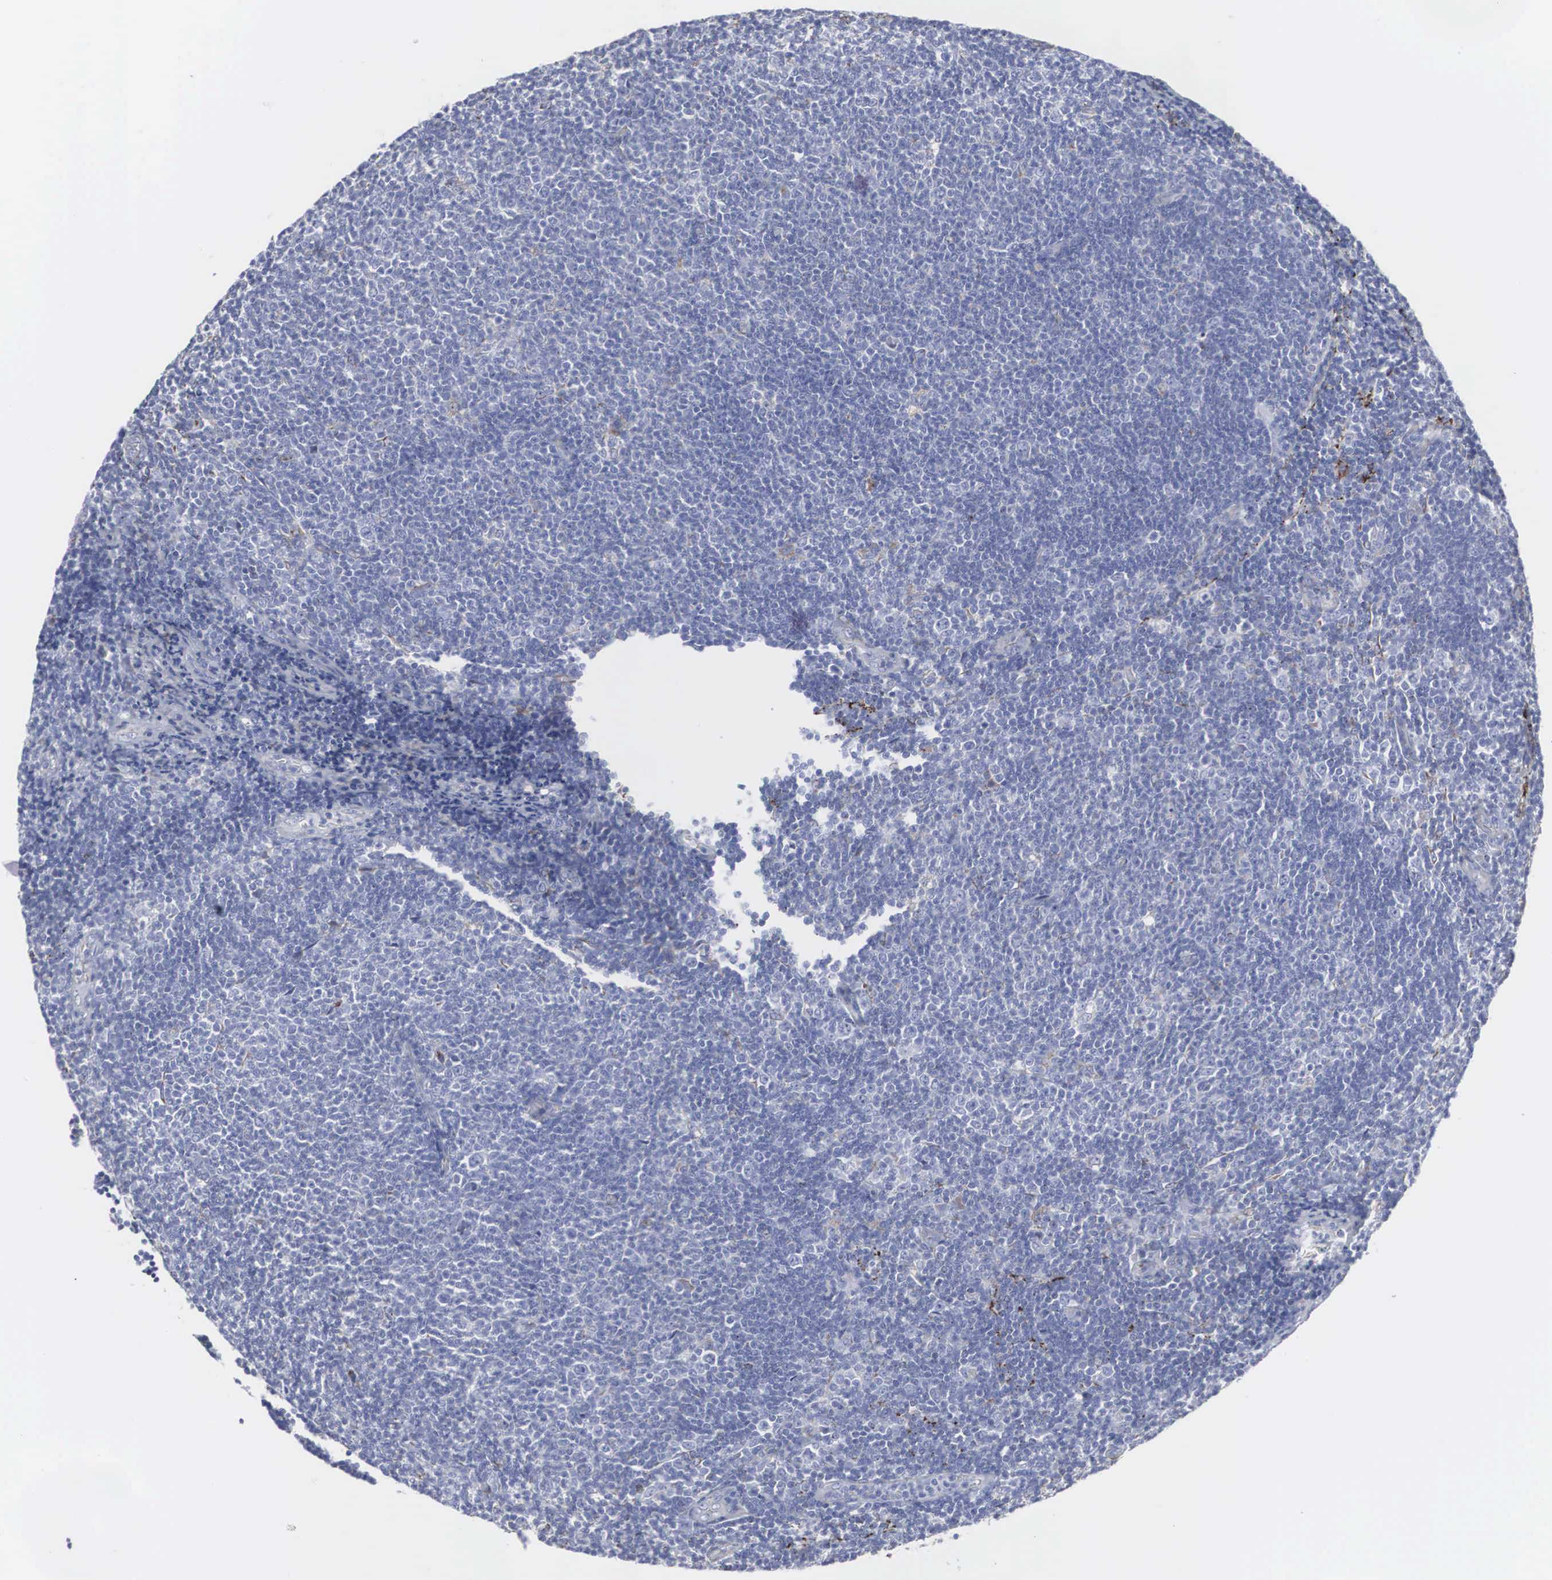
{"staining": {"intensity": "negative", "quantity": "none", "location": "none"}, "tissue": "lymphoma", "cell_type": "Tumor cells", "image_type": "cancer", "snomed": [{"axis": "morphology", "description": "Malignant lymphoma, non-Hodgkin's type, Low grade"}, {"axis": "topography", "description": "Lymph node"}], "caption": "The micrograph exhibits no significant expression in tumor cells of low-grade malignant lymphoma, non-Hodgkin's type. (Stains: DAB (3,3'-diaminobenzidine) IHC with hematoxylin counter stain, Microscopy: brightfield microscopy at high magnification).", "gene": "LGALS3BP", "patient": {"sex": "male", "age": 49}}